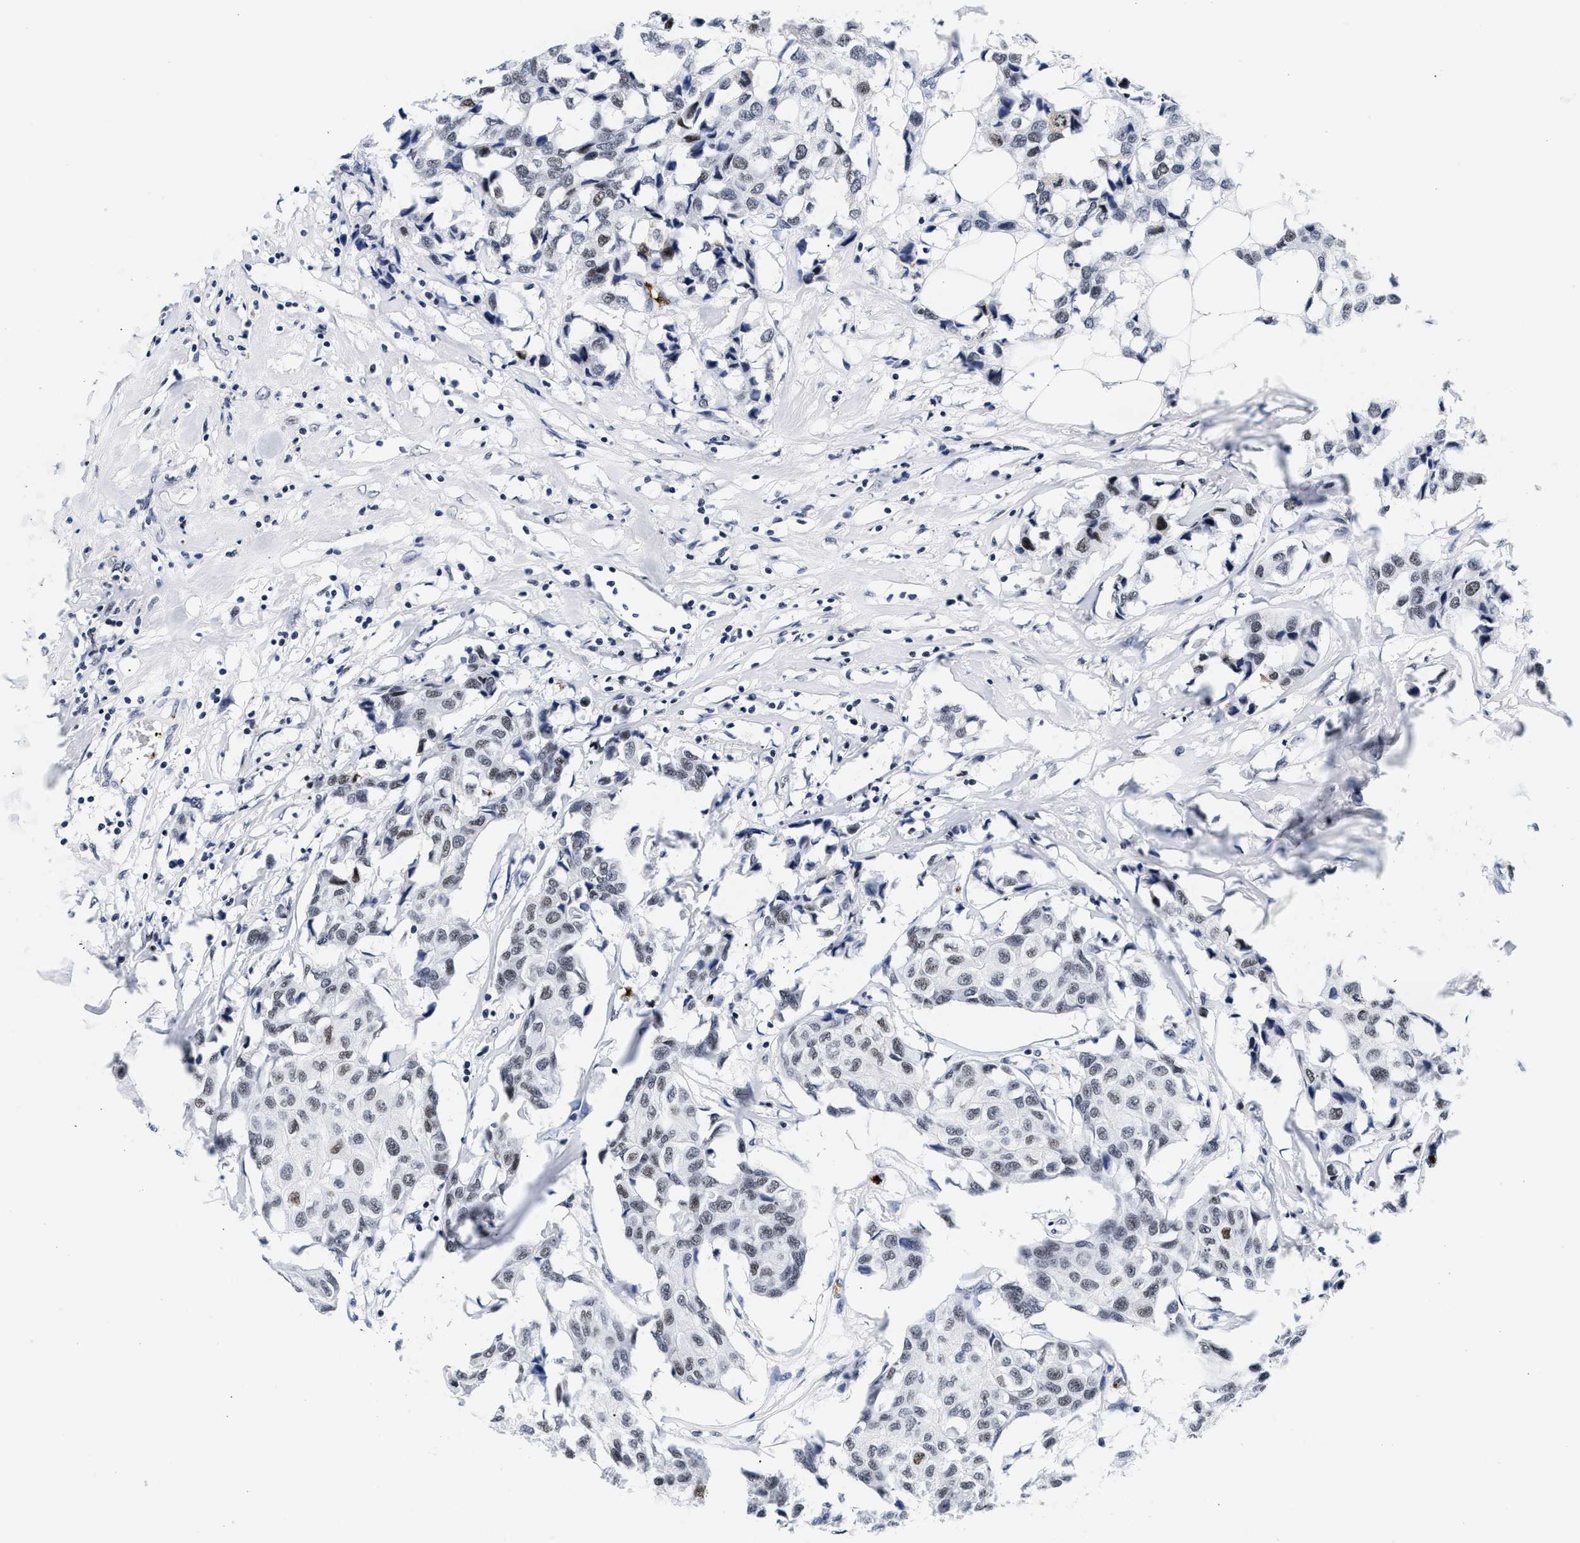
{"staining": {"intensity": "weak", "quantity": "<25%", "location": "nuclear"}, "tissue": "breast cancer", "cell_type": "Tumor cells", "image_type": "cancer", "snomed": [{"axis": "morphology", "description": "Duct carcinoma"}, {"axis": "topography", "description": "Breast"}], "caption": "Breast invasive ductal carcinoma was stained to show a protein in brown. There is no significant expression in tumor cells.", "gene": "RAD21", "patient": {"sex": "female", "age": 80}}